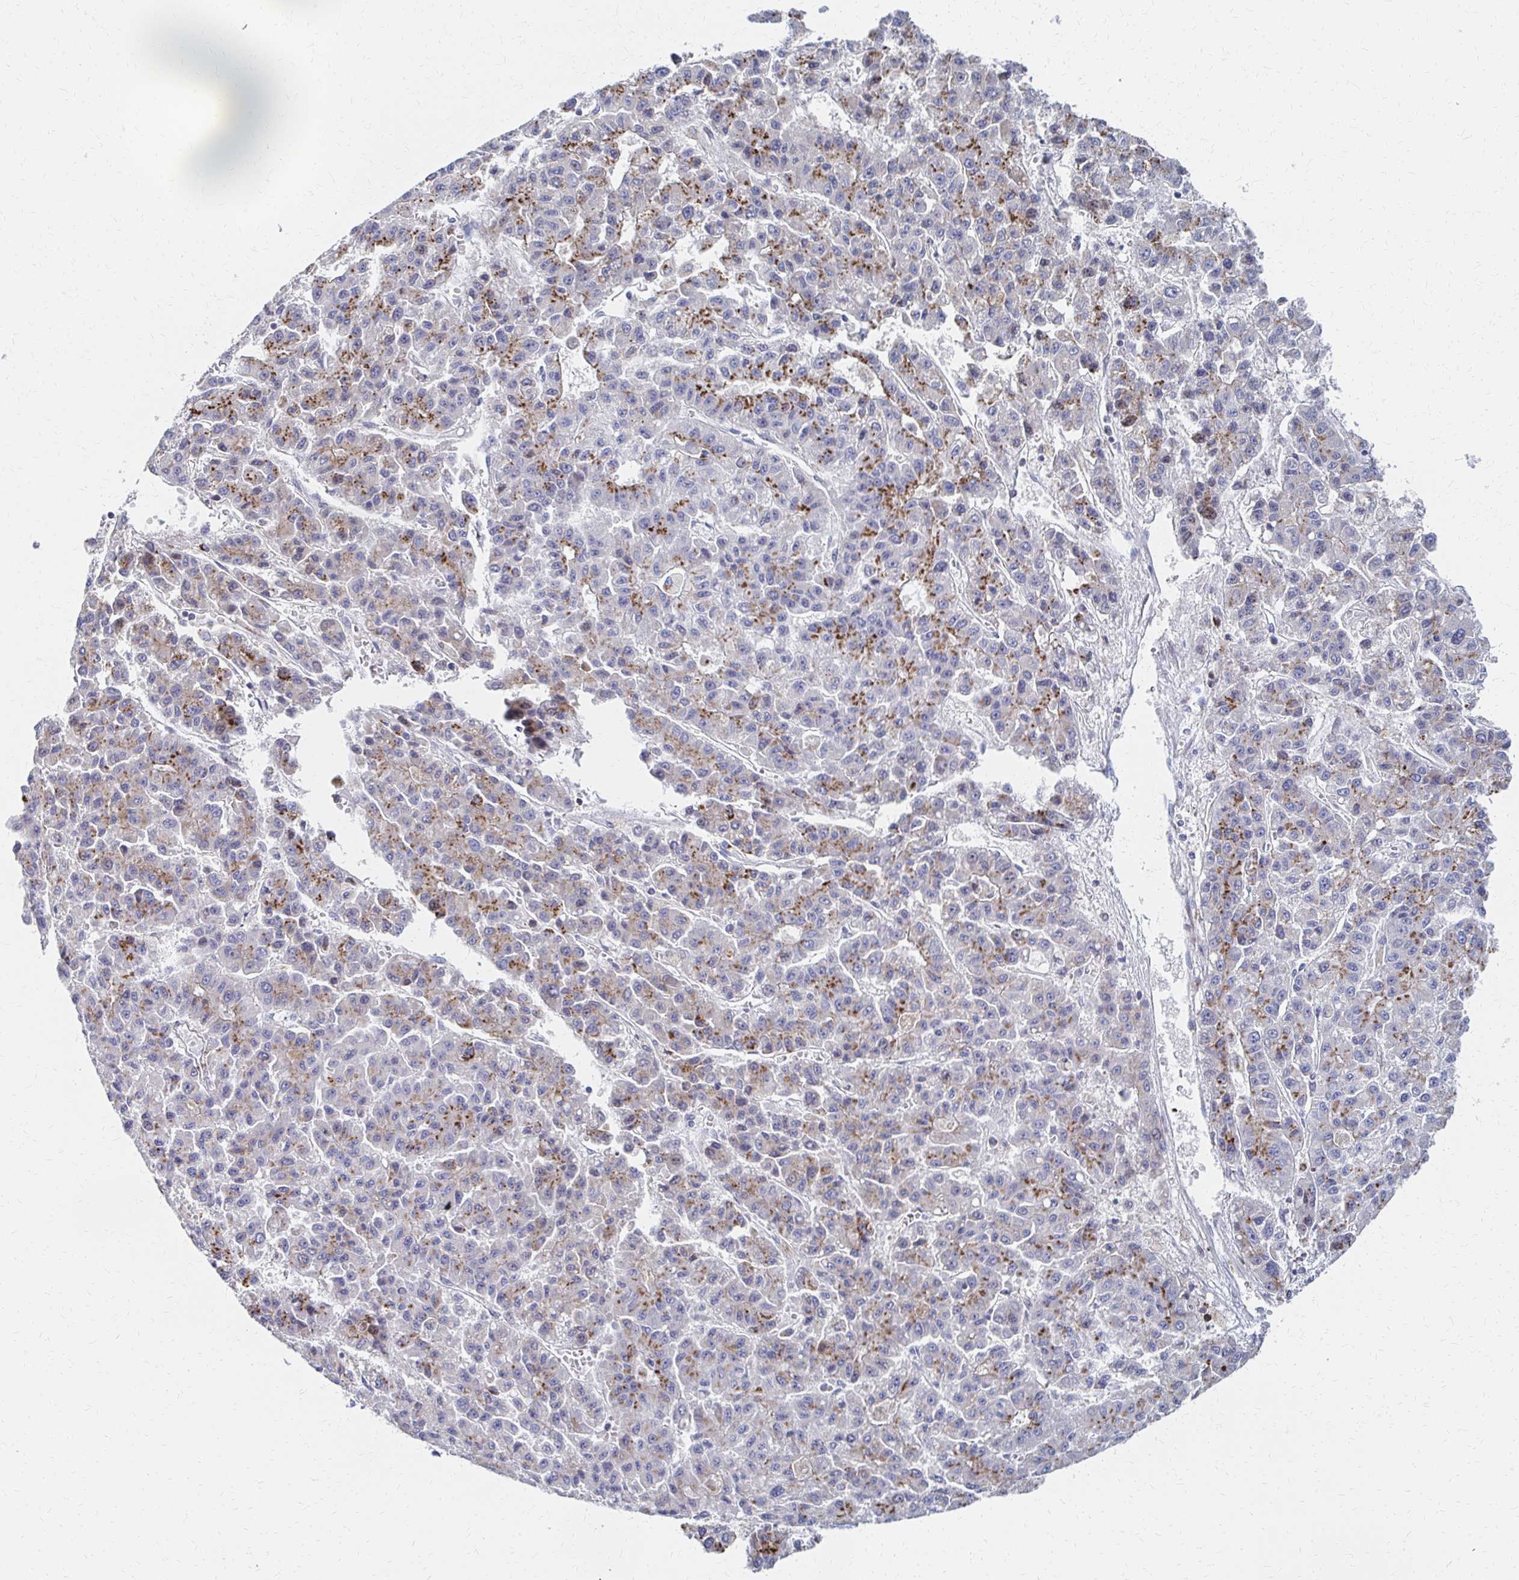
{"staining": {"intensity": "moderate", "quantity": "25%-75%", "location": "cytoplasmic/membranous"}, "tissue": "liver cancer", "cell_type": "Tumor cells", "image_type": "cancer", "snomed": [{"axis": "morphology", "description": "Carcinoma, Hepatocellular, NOS"}, {"axis": "topography", "description": "Liver"}], "caption": "A medium amount of moderate cytoplasmic/membranous positivity is present in approximately 25%-75% of tumor cells in liver hepatocellular carcinoma tissue.", "gene": "MAN1A1", "patient": {"sex": "male", "age": 70}}